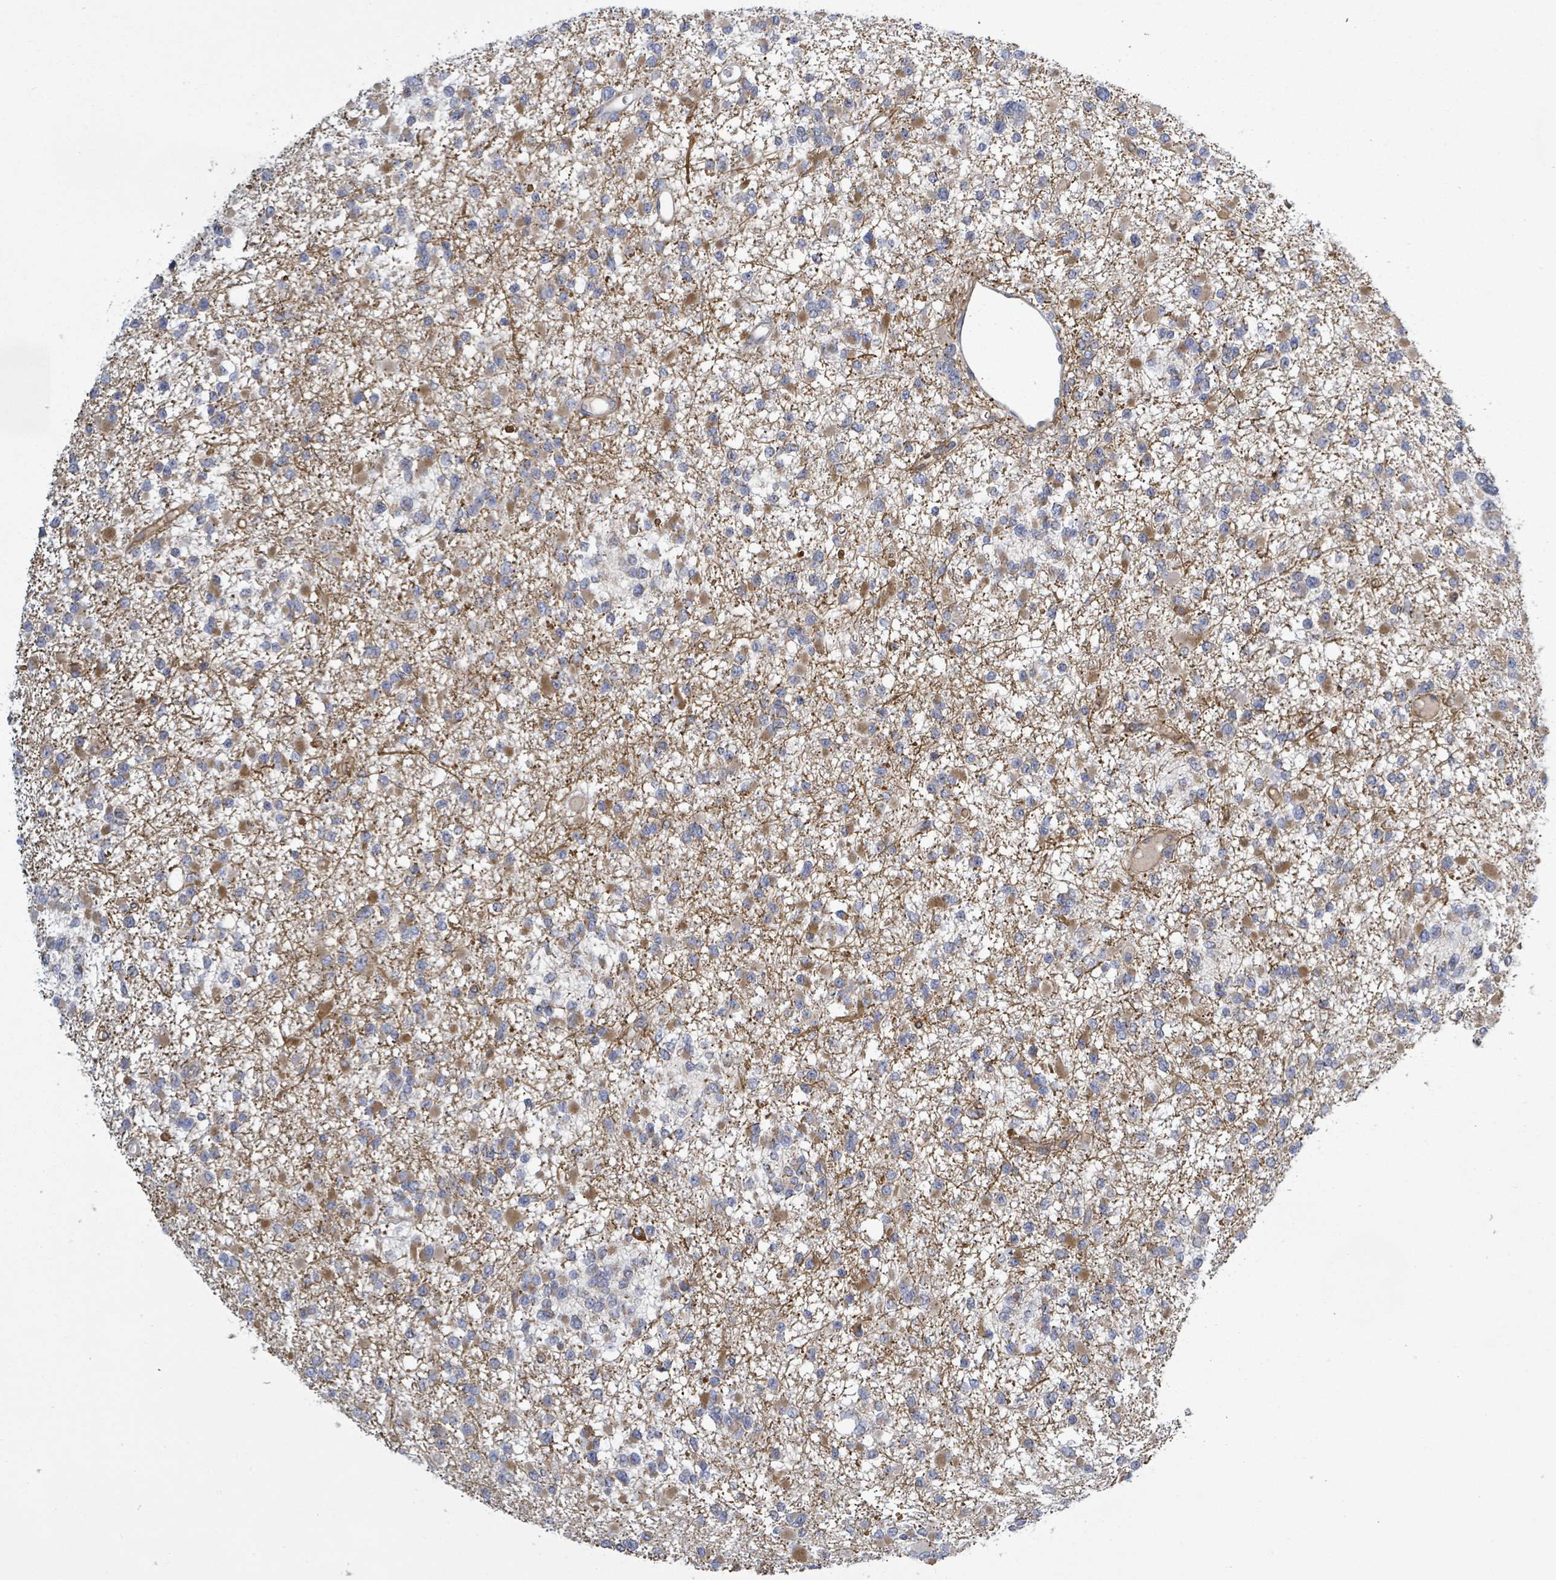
{"staining": {"intensity": "moderate", "quantity": "25%-75%", "location": "cytoplasmic/membranous"}, "tissue": "glioma", "cell_type": "Tumor cells", "image_type": "cancer", "snomed": [{"axis": "morphology", "description": "Glioma, malignant, Low grade"}, {"axis": "topography", "description": "Brain"}], "caption": "IHC image of neoplastic tissue: glioma stained using immunohistochemistry (IHC) demonstrates medium levels of moderate protein expression localized specifically in the cytoplasmic/membranous of tumor cells, appearing as a cytoplasmic/membranous brown color.", "gene": "ATP13A1", "patient": {"sex": "female", "age": 22}}